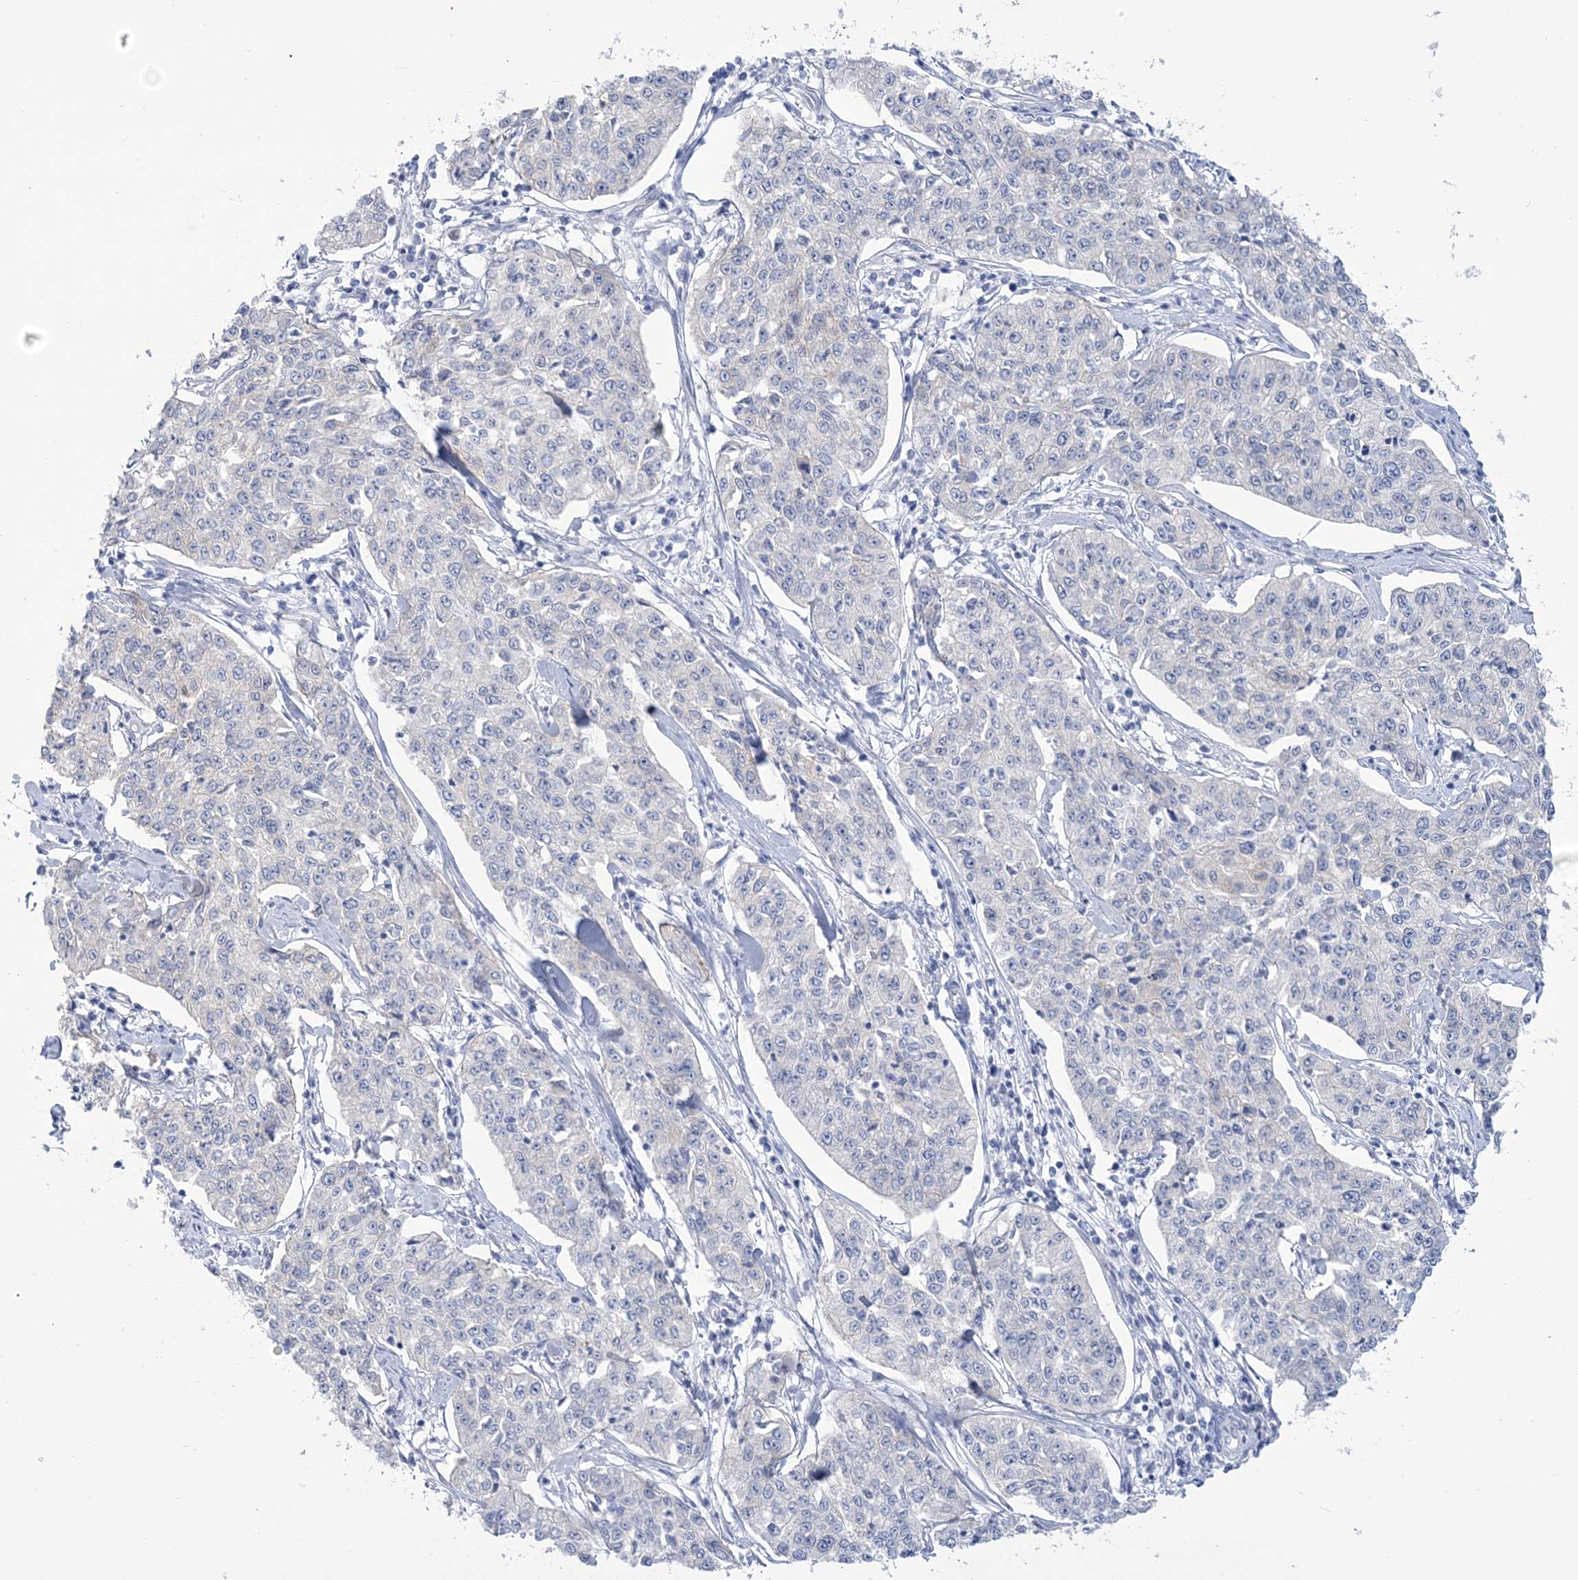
{"staining": {"intensity": "negative", "quantity": "none", "location": "none"}, "tissue": "cervical cancer", "cell_type": "Tumor cells", "image_type": "cancer", "snomed": [{"axis": "morphology", "description": "Squamous cell carcinoma, NOS"}, {"axis": "topography", "description": "Cervix"}], "caption": "This is a micrograph of immunohistochemistry (IHC) staining of cervical cancer, which shows no positivity in tumor cells. (IHC, brightfield microscopy, high magnification).", "gene": "RAB11FIP5", "patient": {"sex": "female", "age": 35}}